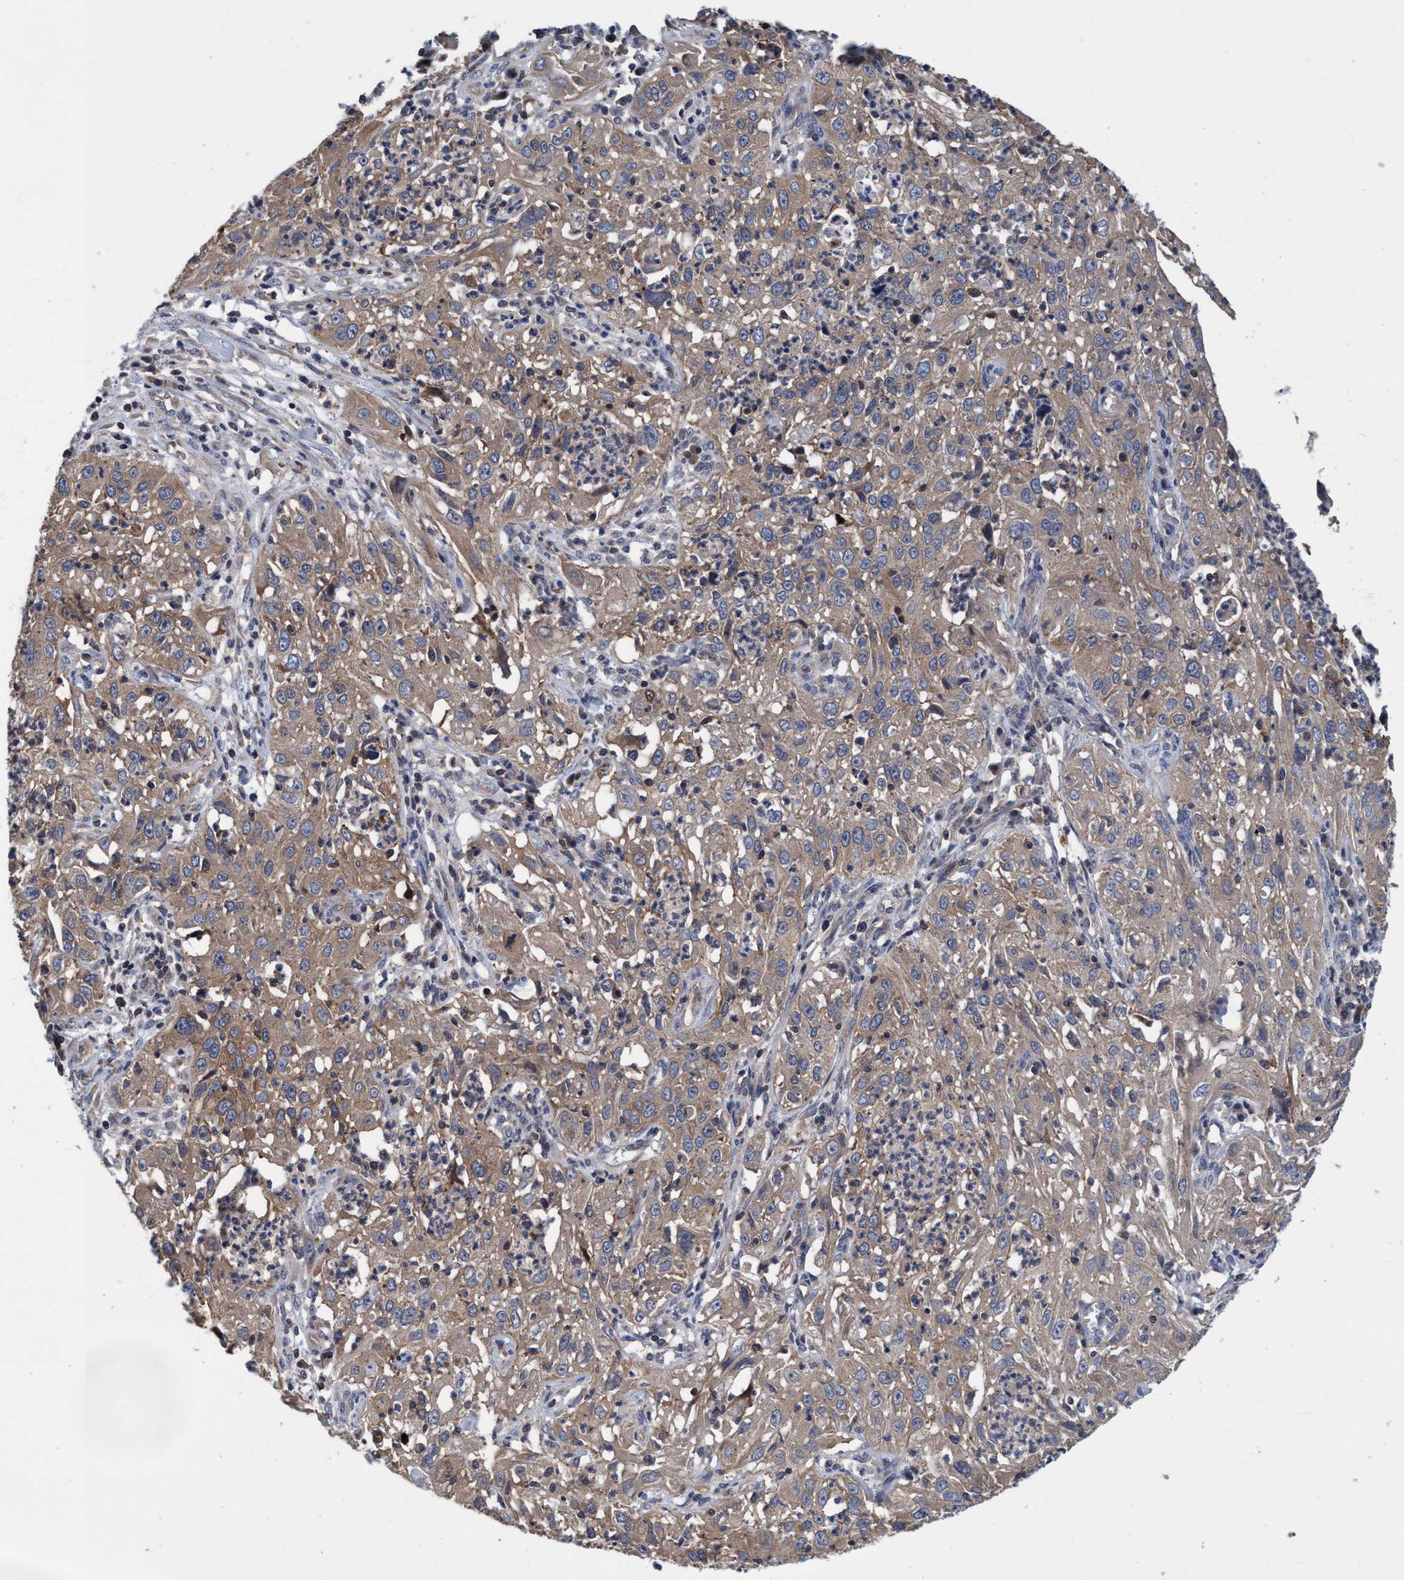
{"staining": {"intensity": "weak", "quantity": ">75%", "location": "cytoplasmic/membranous"}, "tissue": "cervical cancer", "cell_type": "Tumor cells", "image_type": "cancer", "snomed": [{"axis": "morphology", "description": "Squamous cell carcinoma, NOS"}, {"axis": "topography", "description": "Cervix"}], "caption": "The photomicrograph reveals immunohistochemical staining of cervical cancer (squamous cell carcinoma). There is weak cytoplasmic/membranous expression is present in about >75% of tumor cells. (IHC, brightfield microscopy, high magnification).", "gene": "CALCOCO2", "patient": {"sex": "female", "age": 32}}